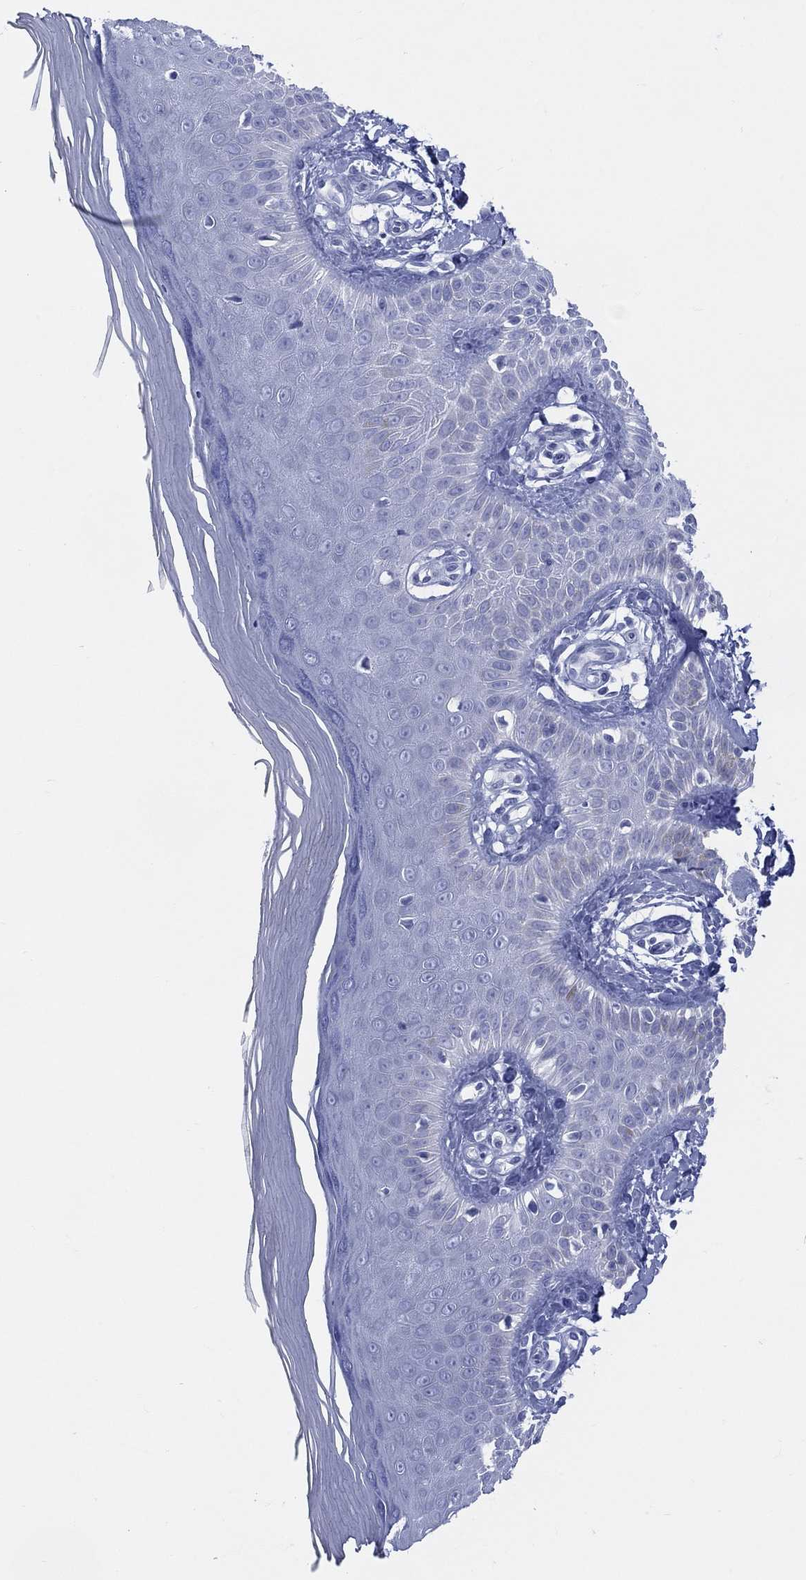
{"staining": {"intensity": "negative", "quantity": "none", "location": "none"}, "tissue": "skin", "cell_type": "Fibroblasts", "image_type": "normal", "snomed": [{"axis": "morphology", "description": "Normal tissue, NOS"}, {"axis": "morphology", "description": "Inflammation, NOS"}, {"axis": "morphology", "description": "Fibrosis, NOS"}, {"axis": "topography", "description": "Skin"}], "caption": "Unremarkable skin was stained to show a protein in brown. There is no significant expression in fibroblasts. Brightfield microscopy of IHC stained with DAB (brown) and hematoxylin (blue), captured at high magnification.", "gene": "ENSG00000285953", "patient": {"sex": "male", "age": 71}}